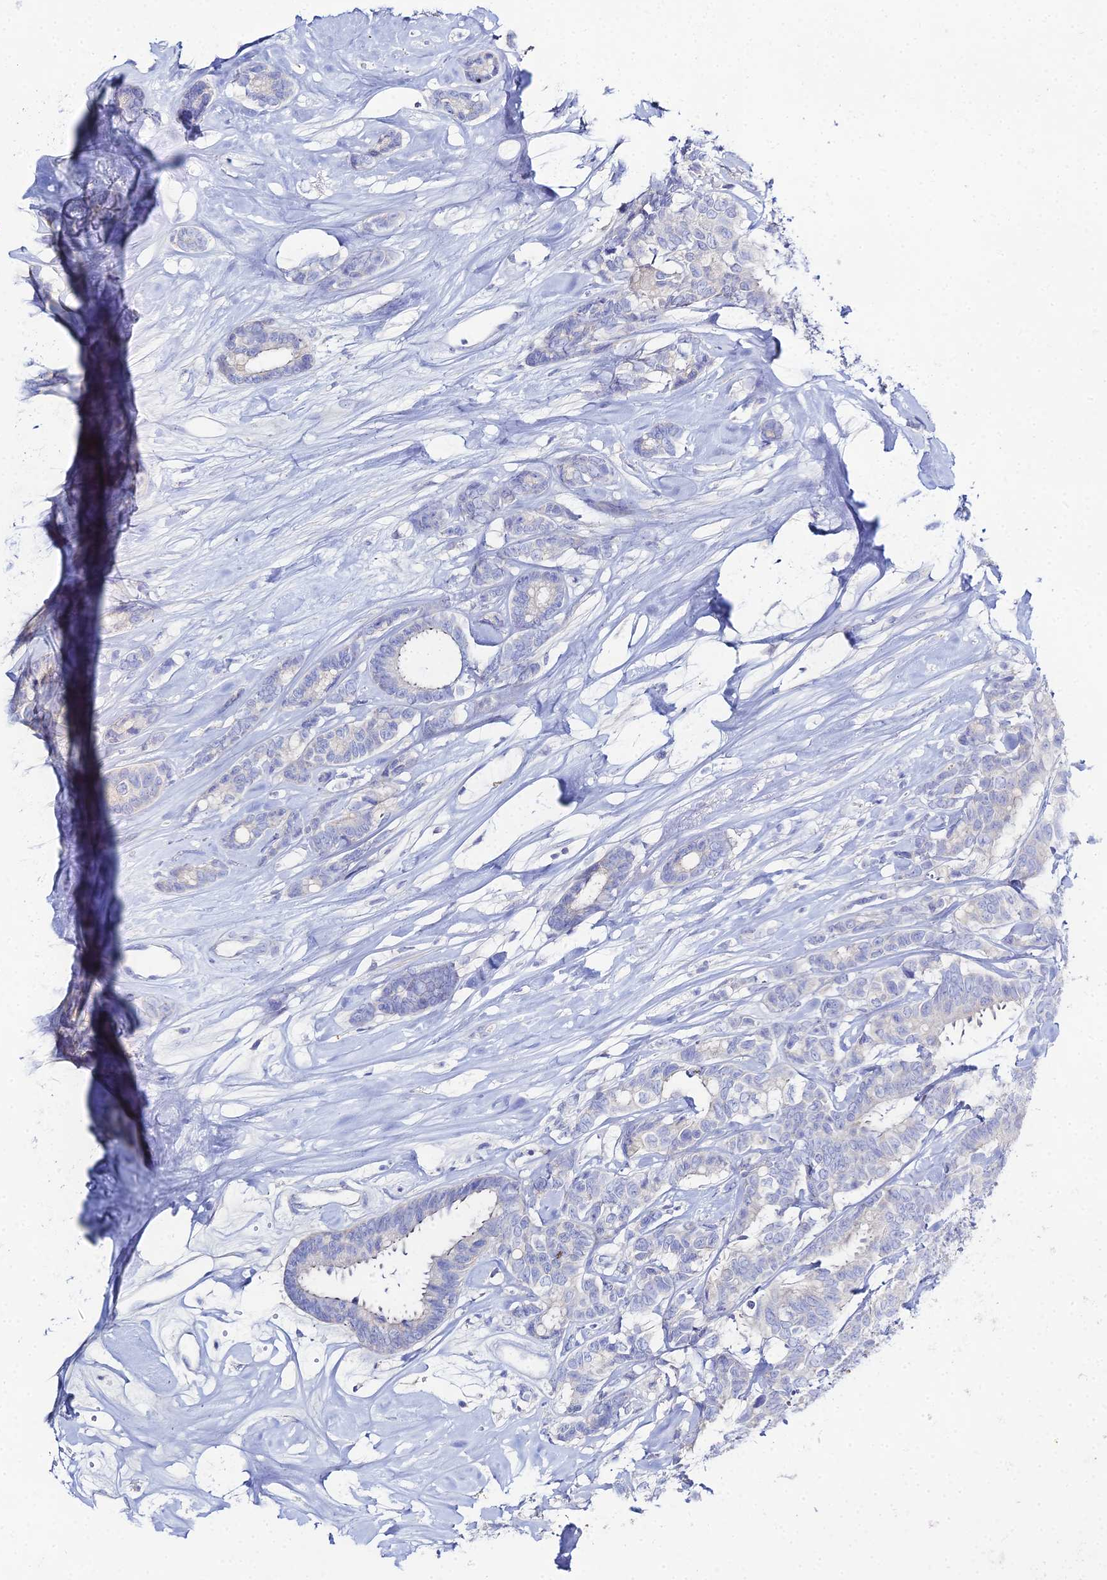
{"staining": {"intensity": "negative", "quantity": "none", "location": "none"}, "tissue": "breast cancer", "cell_type": "Tumor cells", "image_type": "cancer", "snomed": [{"axis": "morphology", "description": "Duct carcinoma"}, {"axis": "topography", "description": "Breast"}], "caption": "High power microscopy histopathology image of an immunohistochemistry photomicrograph of breast infiltrating ductal carcinoma, revealing no significant expression in tumor cells.", "gene": "DHX34", "patient": {"sex": "female", "age": 87}}